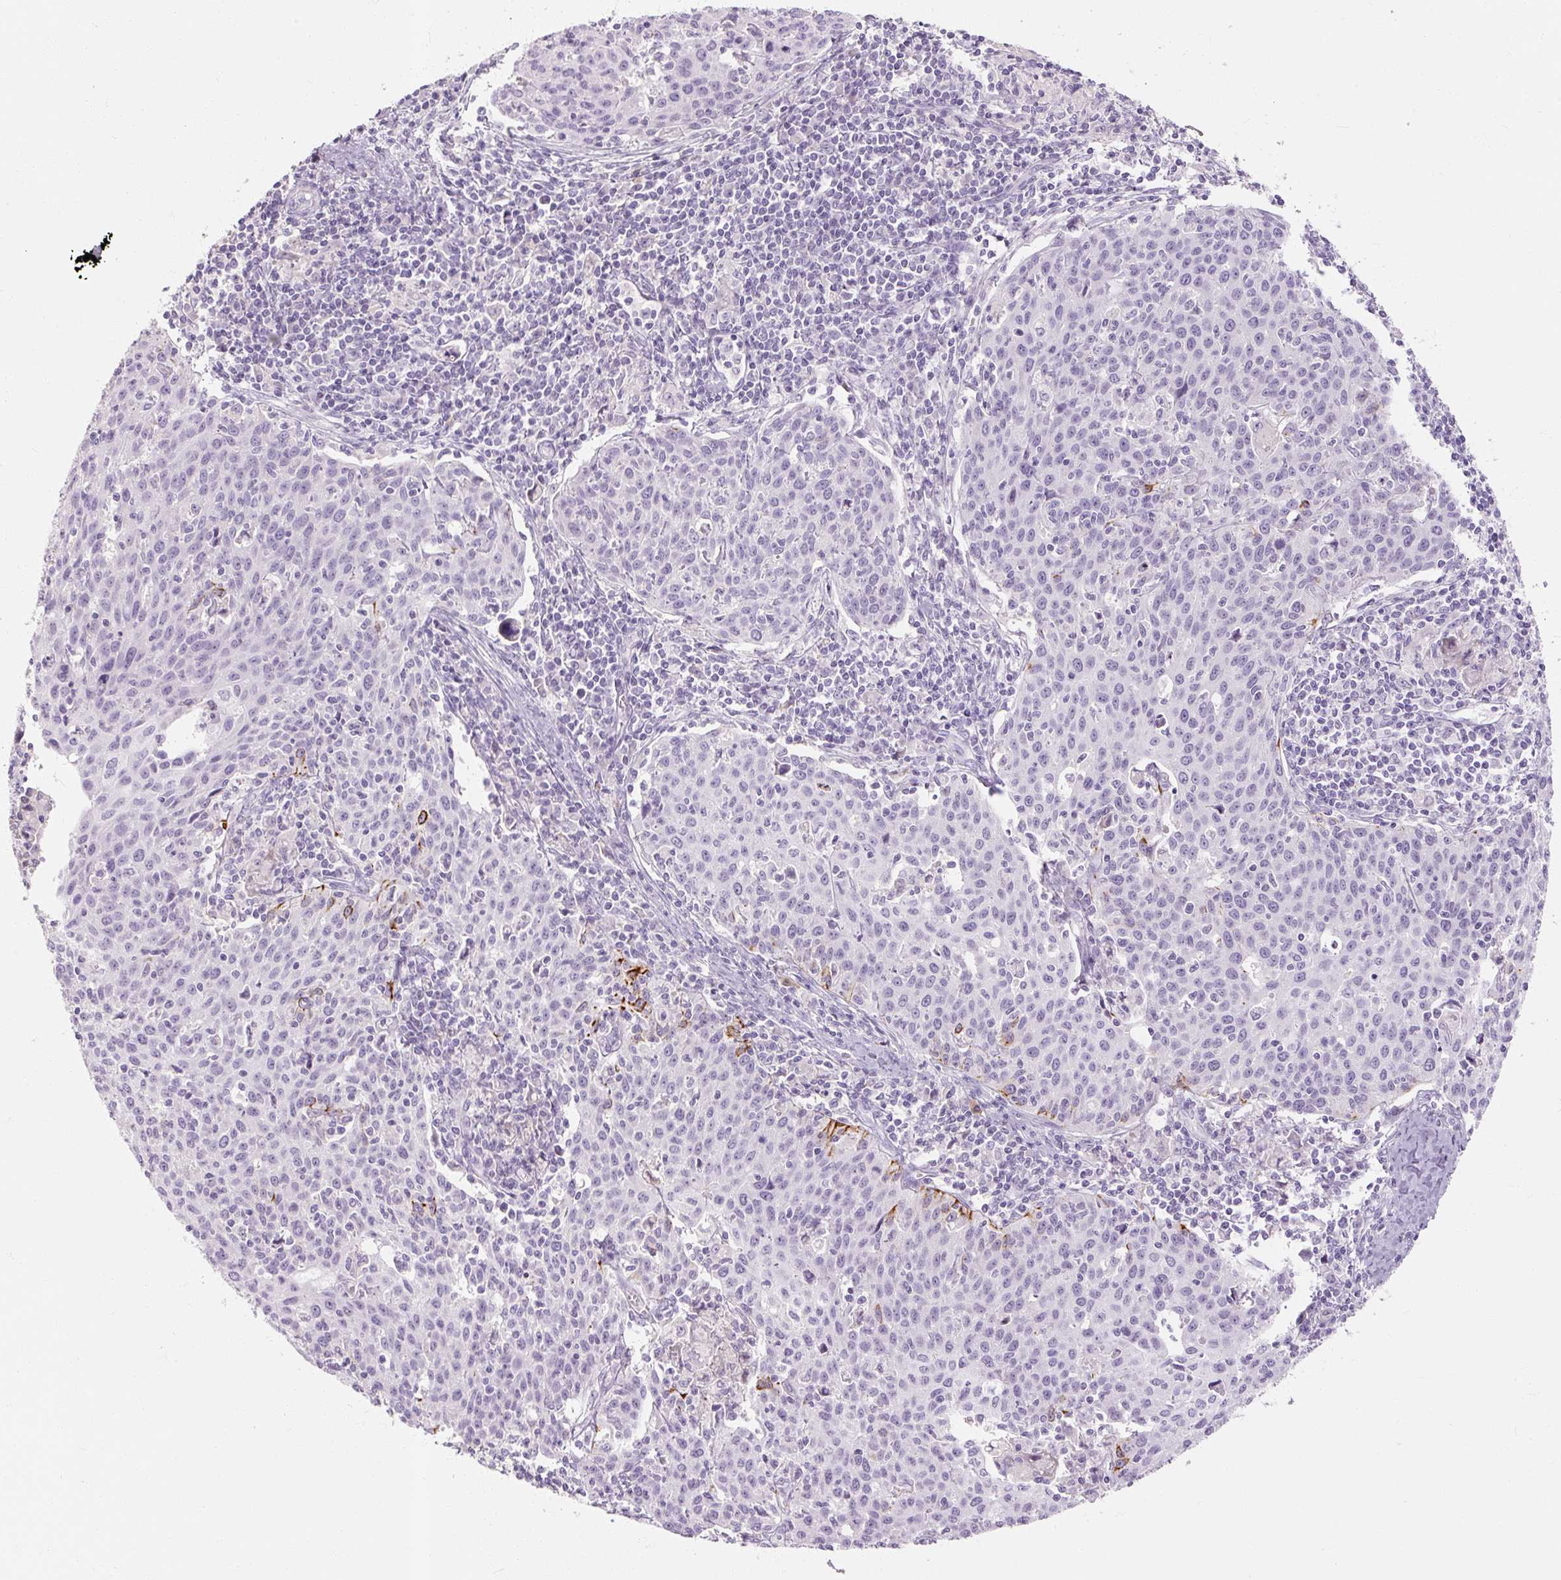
{"staining": {"intensity": "strong", "quantity": "<25%", "location": "cytoplasmic/membranous"}, "tissue": "cervical cancer", "cell_type": "Tumor cells", "image_type": "cancer", "snomed": [{"axis": "morphology", "description": "Squamous cell carcinoma, NOS"}, {"axis": "topography", "description": "Cervix"}], "caption": "An immunohistochemistry micrograph of tumor tissue is shown. Protein staining in brown shows strong cytoplasmic/membranous positivity in cervical squamous cell carcinoma within tumor cells.", "gene": "NFE2L3", "patient": {"sex": "female", "age": 38}}